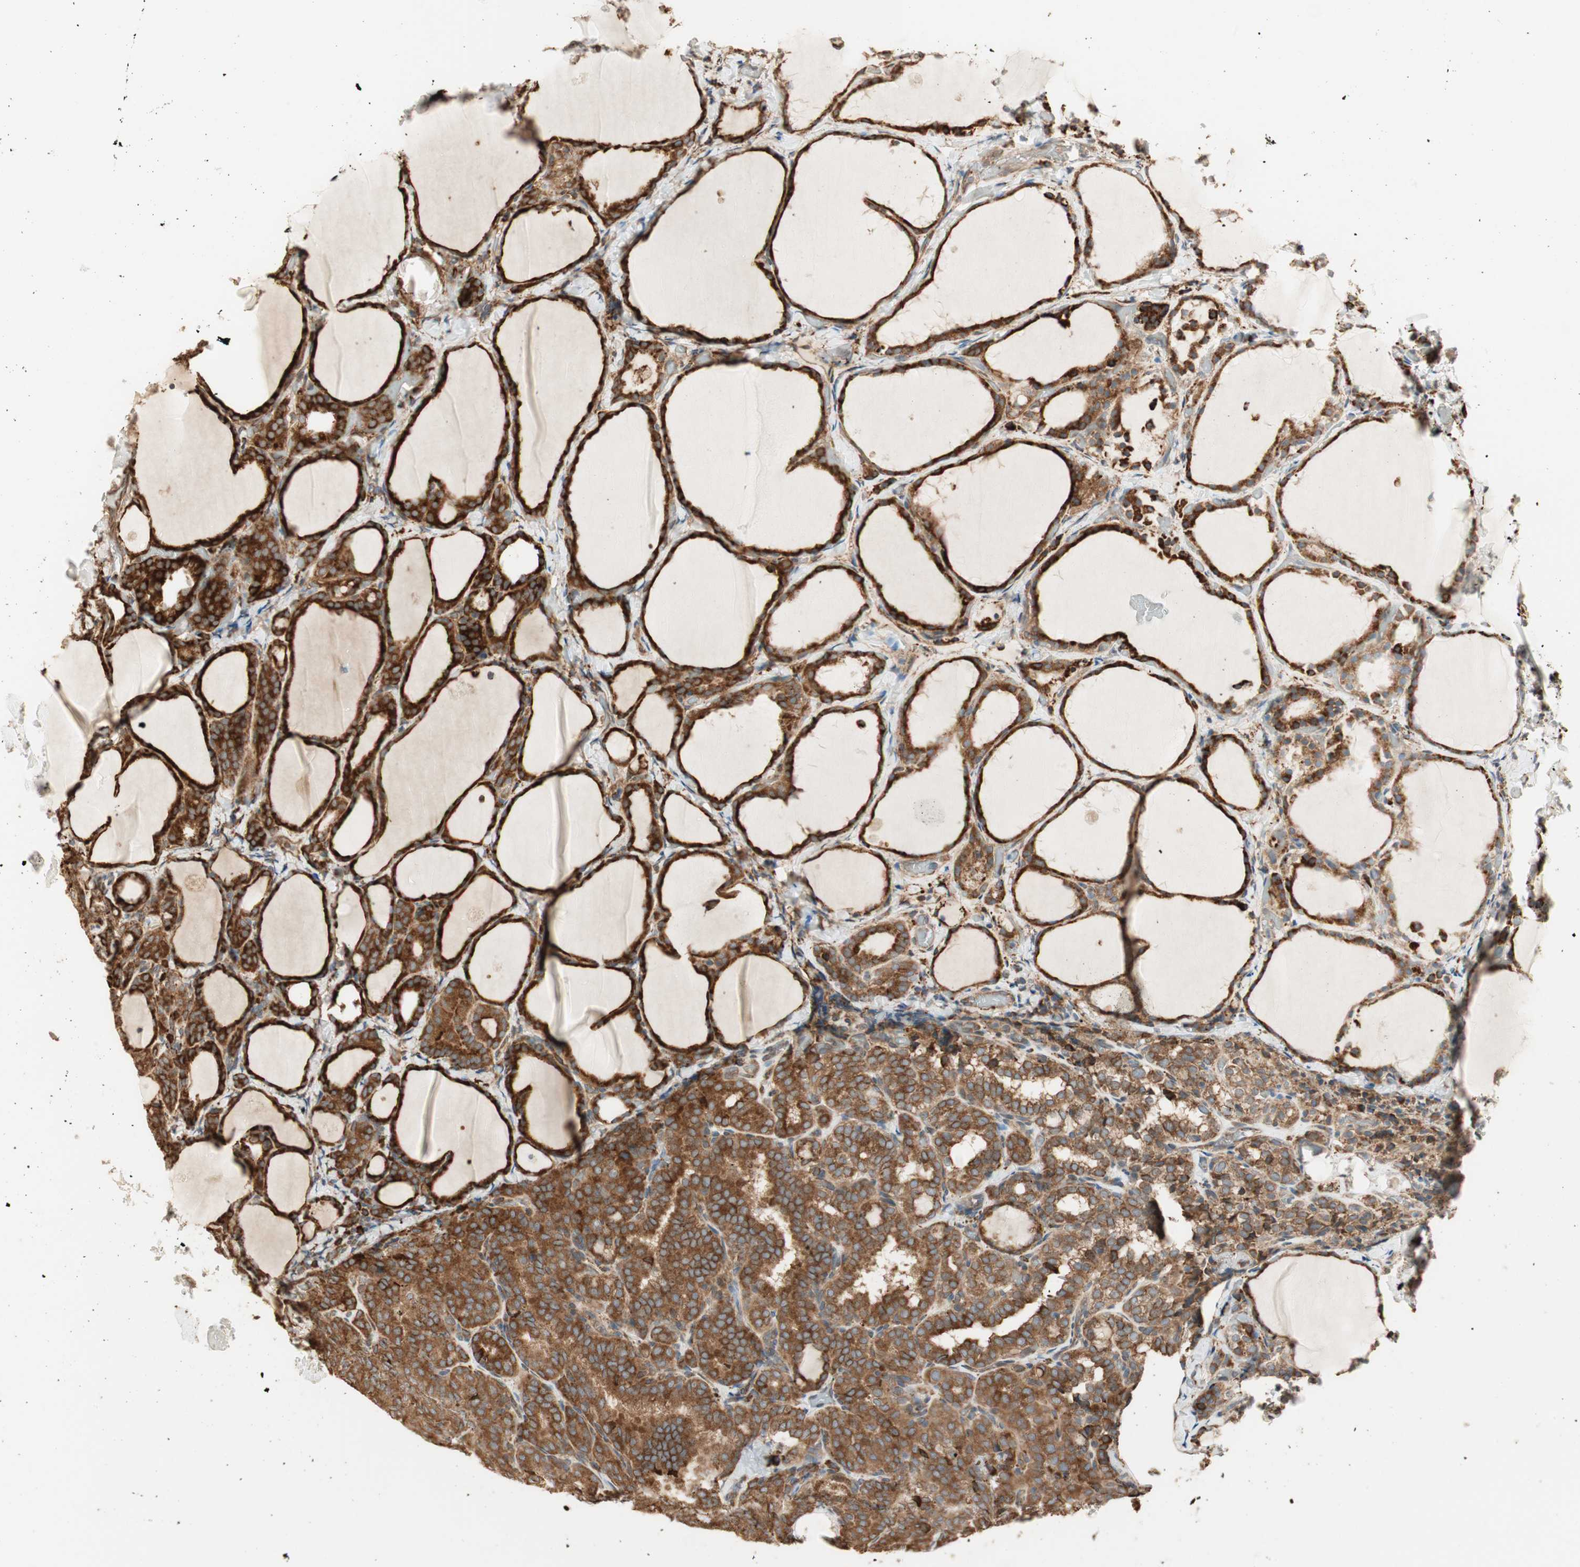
{"staining": {"intensity": "strong", "quantity": ">75%", "location": "cytoplasmic/membranous"}, "tissue": "thyroid cancer", "cell_type": "Tumor cells", "image_type": "cancer", "snomed": [{"axis": "morphology", "description": "Normal tissue, NOS"}, {"axis": "morphology", "description": "Papillary adenocarcinoma, NOS"}, {"axis": "topography", "description": "Thyroid gland"}], "caption": "Immunohistochemistry (IHC) (DAB (3,3'-diaminobenzidine)) staining of human thyroid papillary adenocarcinoma reveals strong cytoplasmic/membranous protein expression in approximately >75% of tumor cells.", "gene": "P4HA1", "patient": {"sex": "female", "age": 30}}